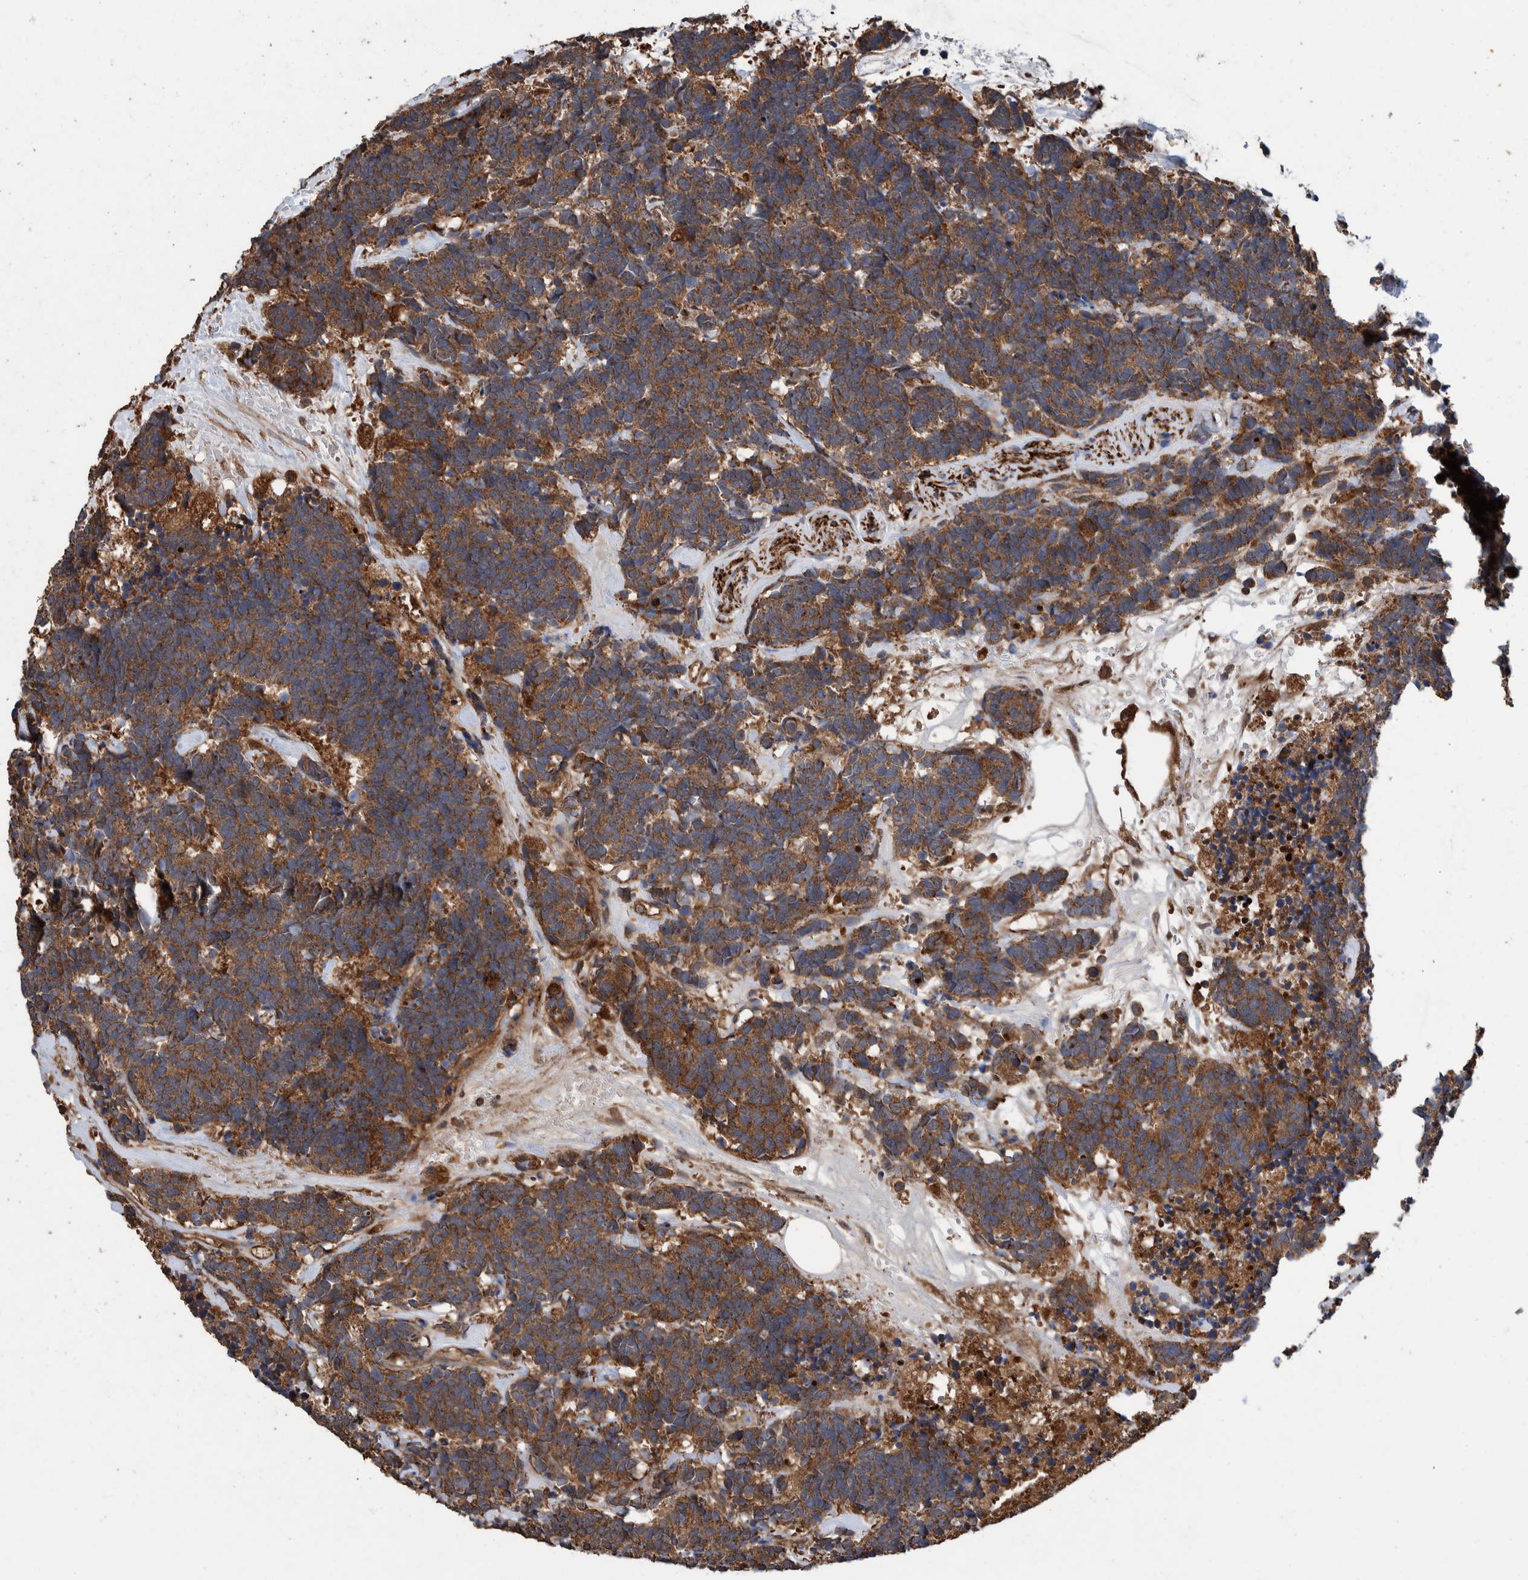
{"staining": {"intensity": "strong", "quantity": ">75%", "location": "cytoplasmic/membranous"}, "tissue": "carcinoid", "cell_type": "Tumor cells", "image_type": "cancer", "snomed": [{"axis": "morphology", "description": "Carcinoma, NOS"}, {"axis": "morphology", "description": "Carcinoid, malignant, NOS"}, {"axis": "topography", "description": "Urinary bladder"}], "caption": "Immunohistochemistry (IHC) of human carcinoid demonstrates high levels of strong cytoplasmic/membranous expression in about >75% of tumor cells.", "gene": "TRIM16", "patient": {"sex": "male", "age": 57}}